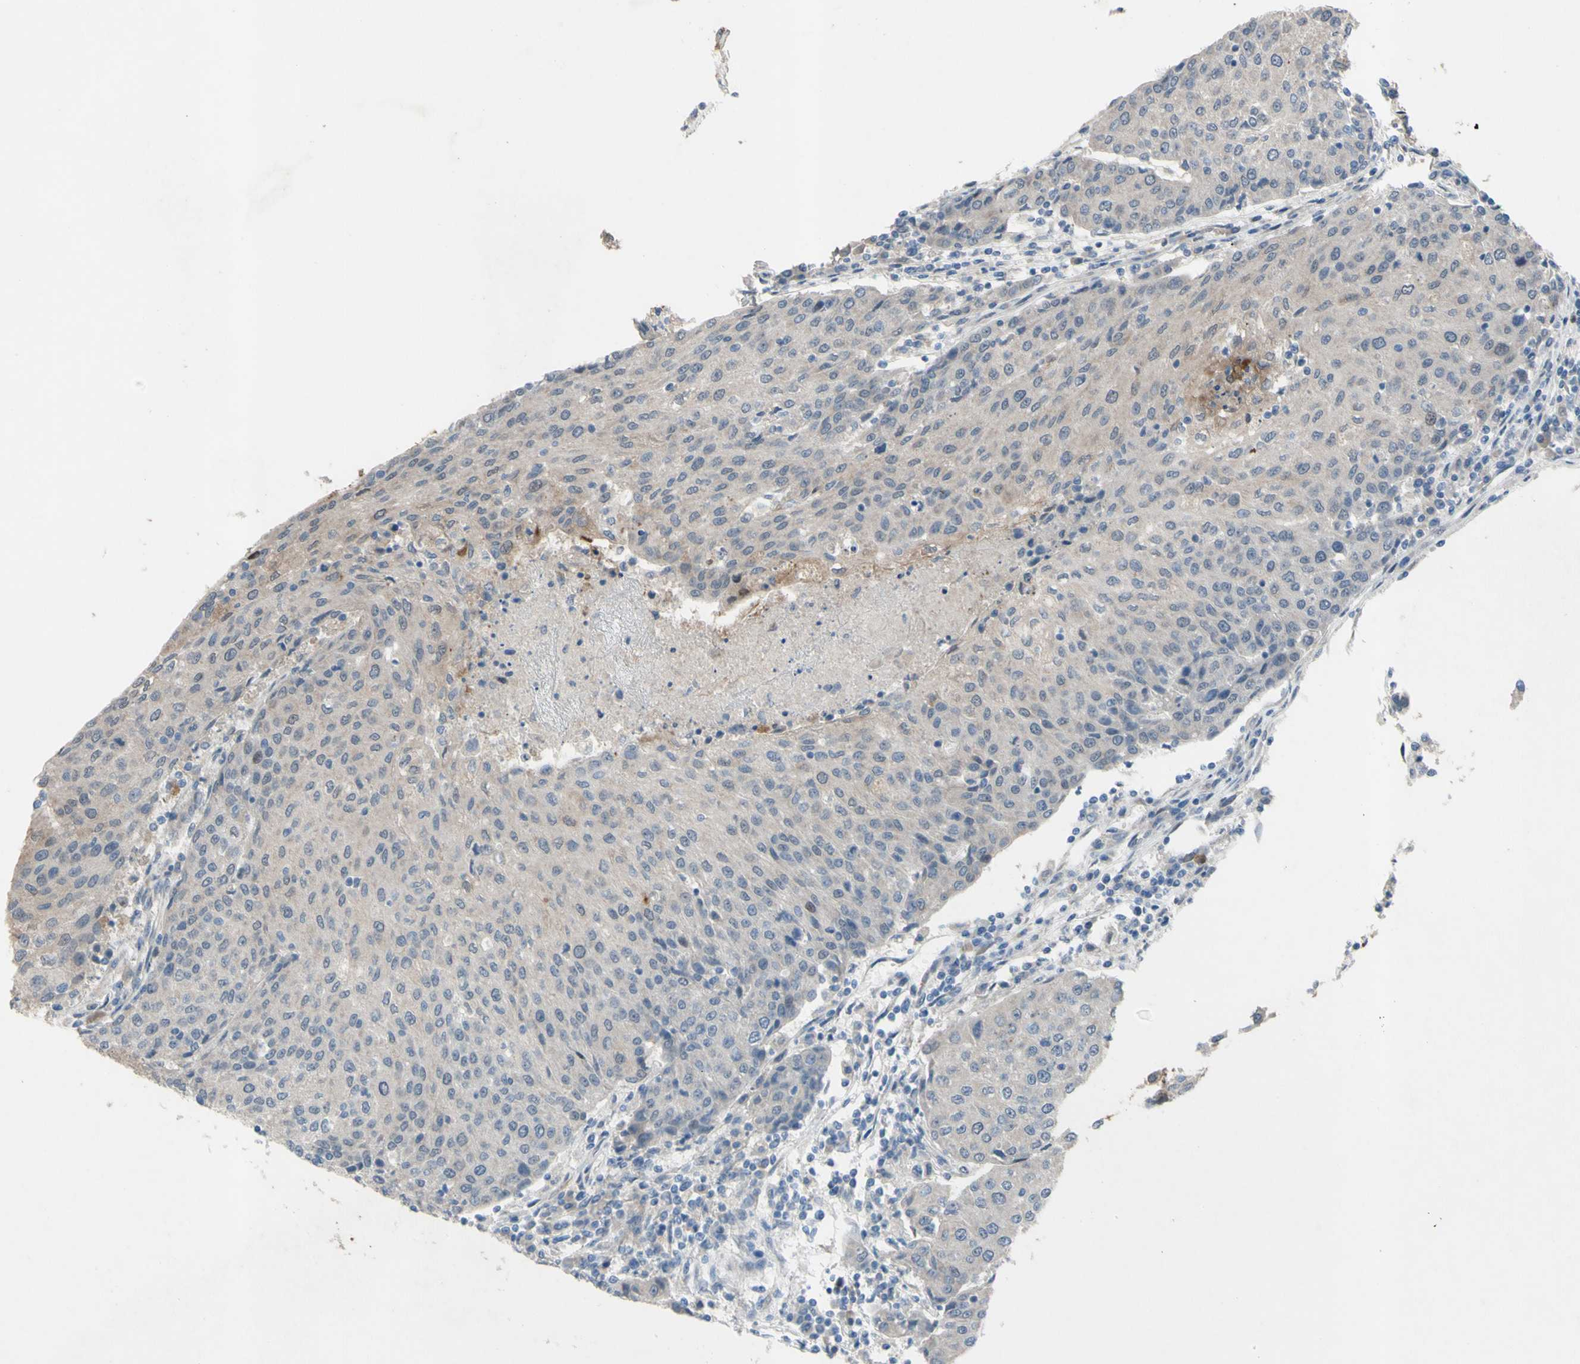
{"staining": {"intensity": "weak", "quantity": ">75%", "location": "cytoplasmic/membranous"}, "tissue": "urothelial cancer", "cell_type": "Tumor cells", "image_type": "cancer", "snomed": [{"axis": "morphology", "description": "Urothelial carcinoma, High grade"}, {"axis": "topography", "description": "Urinary bladder"}], "caption": "DAB immunohistochemical staining of high-grade urothelial carcinoma shows weak cytoplasmic/membranous protein staining in approximately >75% of tumor cells. (Stains: DAB in brown, nuclei in blue, Microscopy: brightfield microscopy at high magnification).", "gene": "GRAMD2B", "patient": {"sex": "female", "age": 85}}